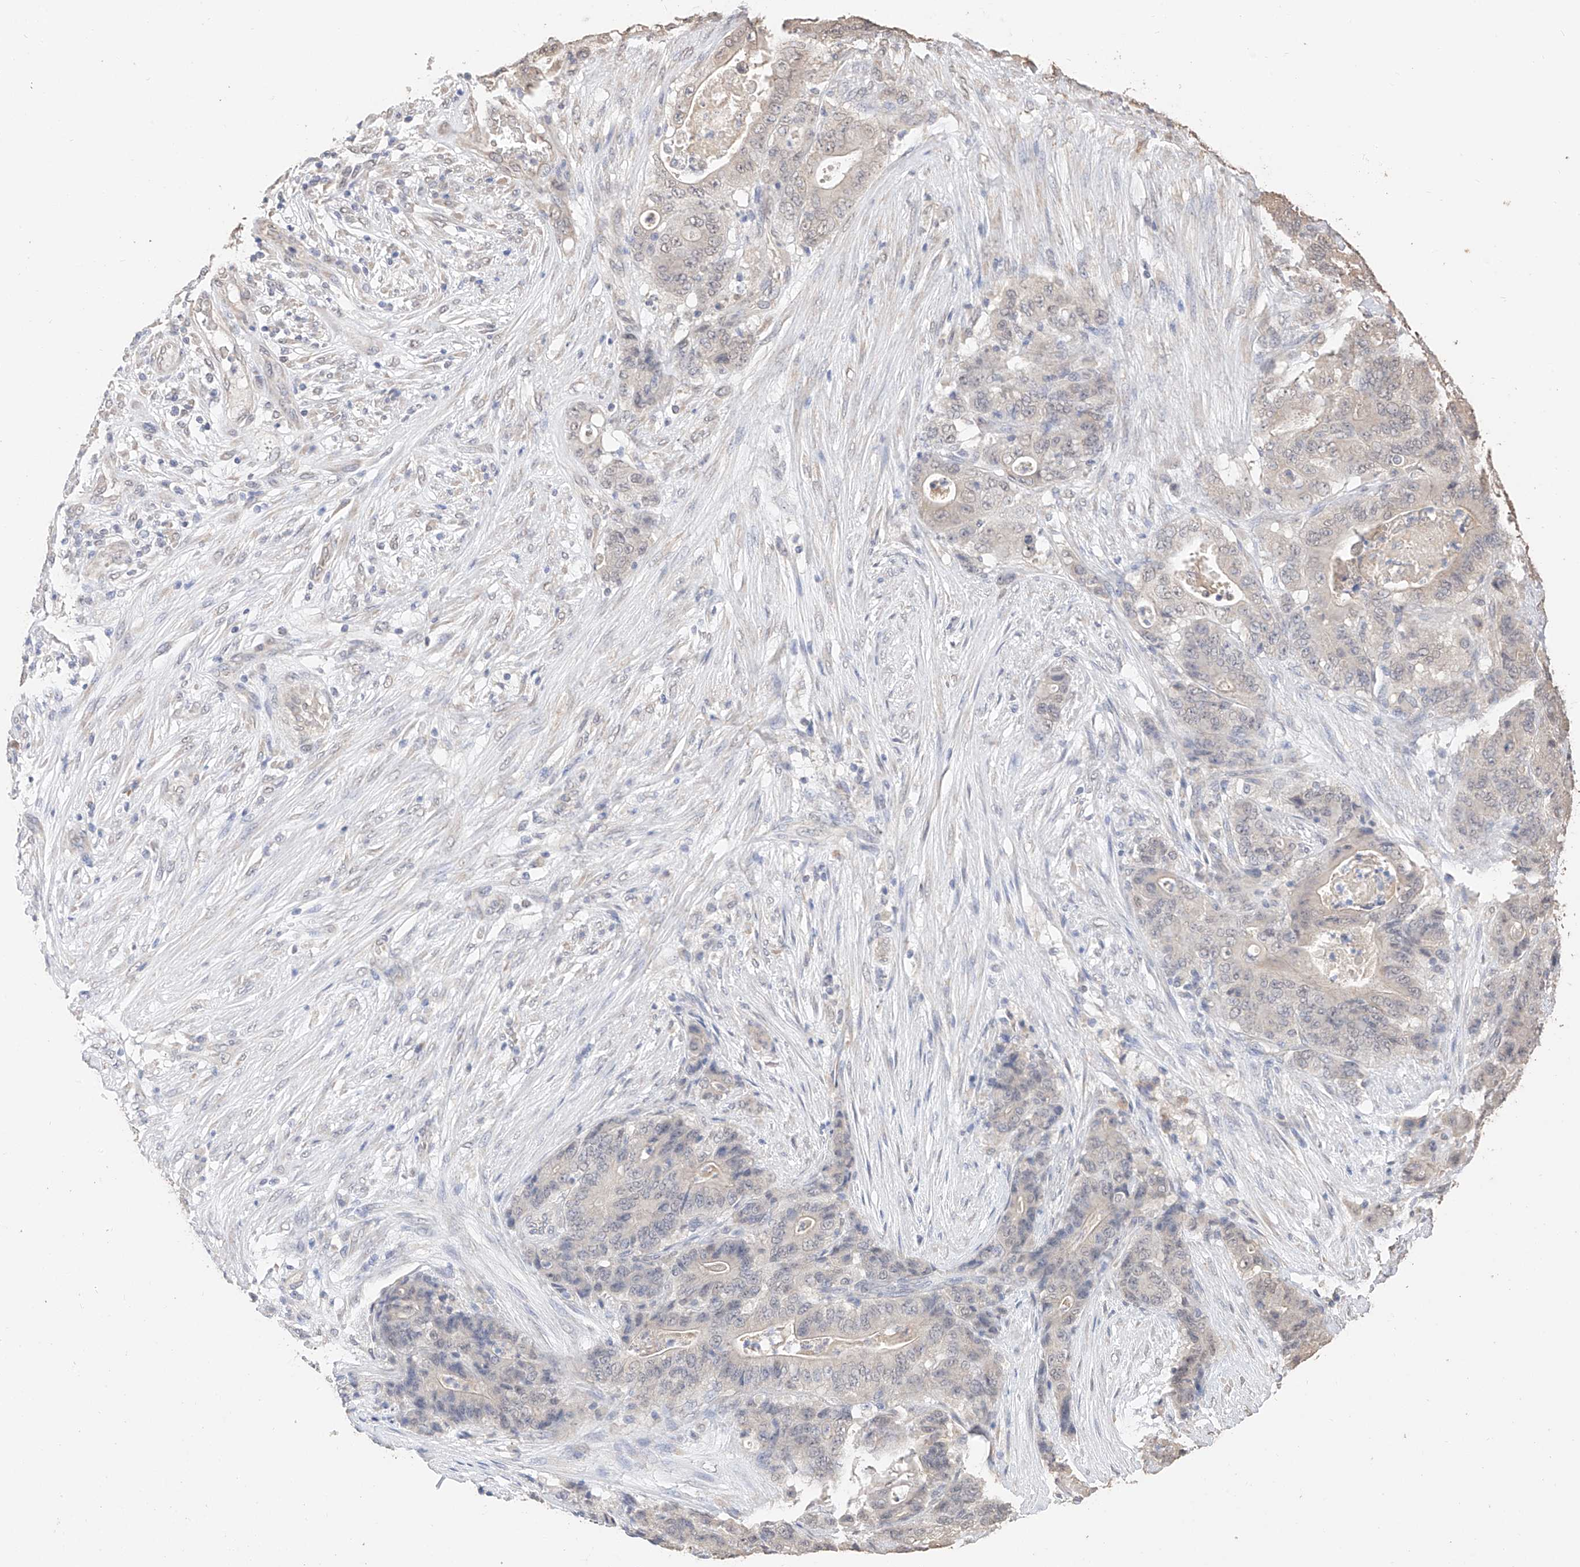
{"staining": {"intensity": "negative", "quantity": "none", "location": "none"}, "tissue": "stomach cancer", "cell_type": "Tumor cells", "image_type": "cancer", "snomed": [{"axis": "morphology", "description": "Adenocarcinoma, NOS"}, {"axis": "topography", "description": "Stomach"}], "caption": "This is an IHC image of stomach cancer (adenocarcinoma). There is no staining in tumor cells.", "gene": "IL22RA2", "patient": {"sex": "female", "age": 73}}